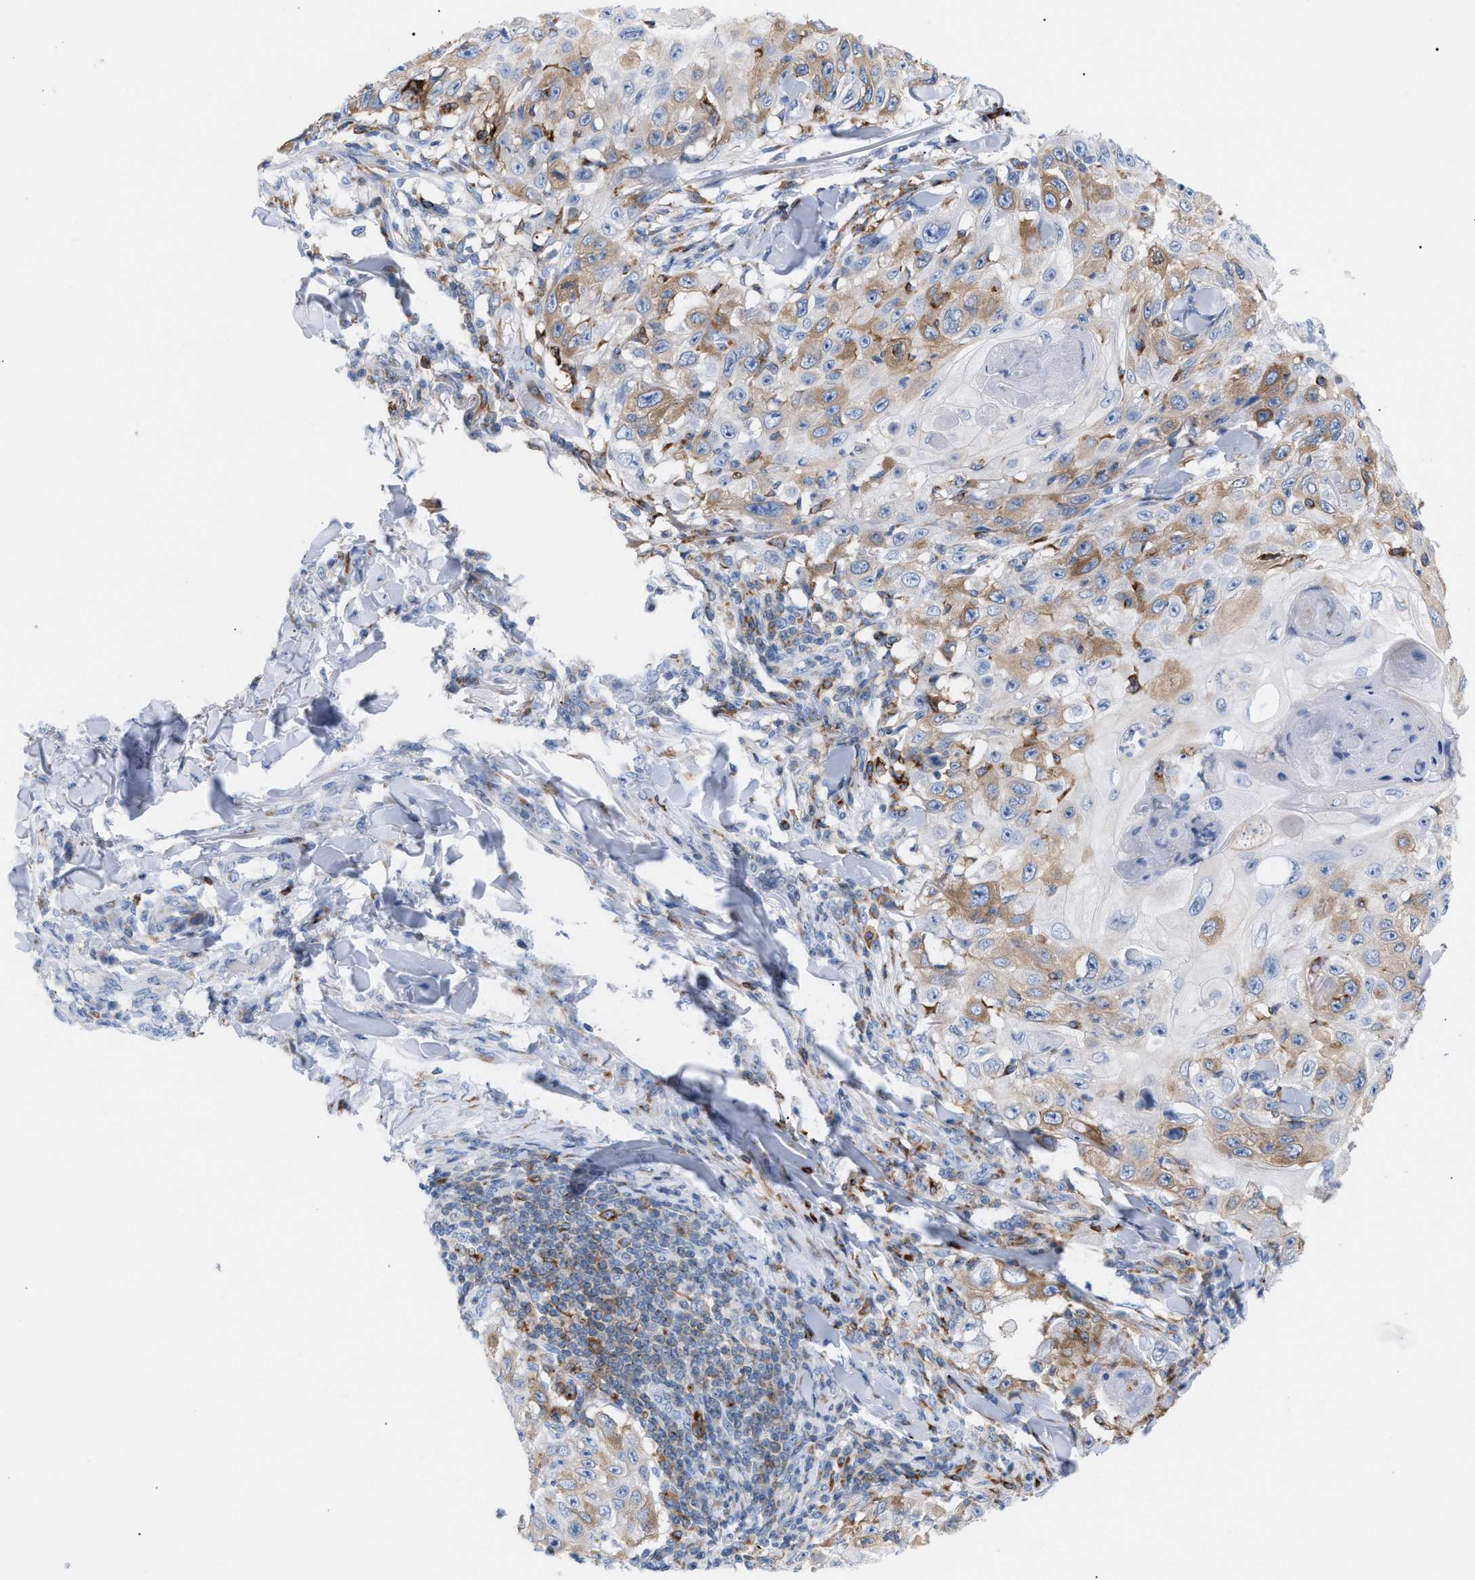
{"staining": {"intensity": "moderate", "quantity": "25%-75%", "location": "cytoplasmic/membranous"}, "tissue": "skin cancer", "cell_type": "Tumor cells", "image_type": "cancer", "snomed": [{"axis": "morphology", "description": "Squamous cell carcinoma, NOS"}, {"axis": "topography", "description": "Skin"}], "caption": "A photomicrograph of human skin squamous cell carcinoma stained for a protein shows moderate cytoplasmic/membranous brown staining in tumor cells. (brown staining indicates protein expression, while blue staining denotes nuclei).", "gene": "TACC3", "patient": {"sex": "male", "age": 86}}